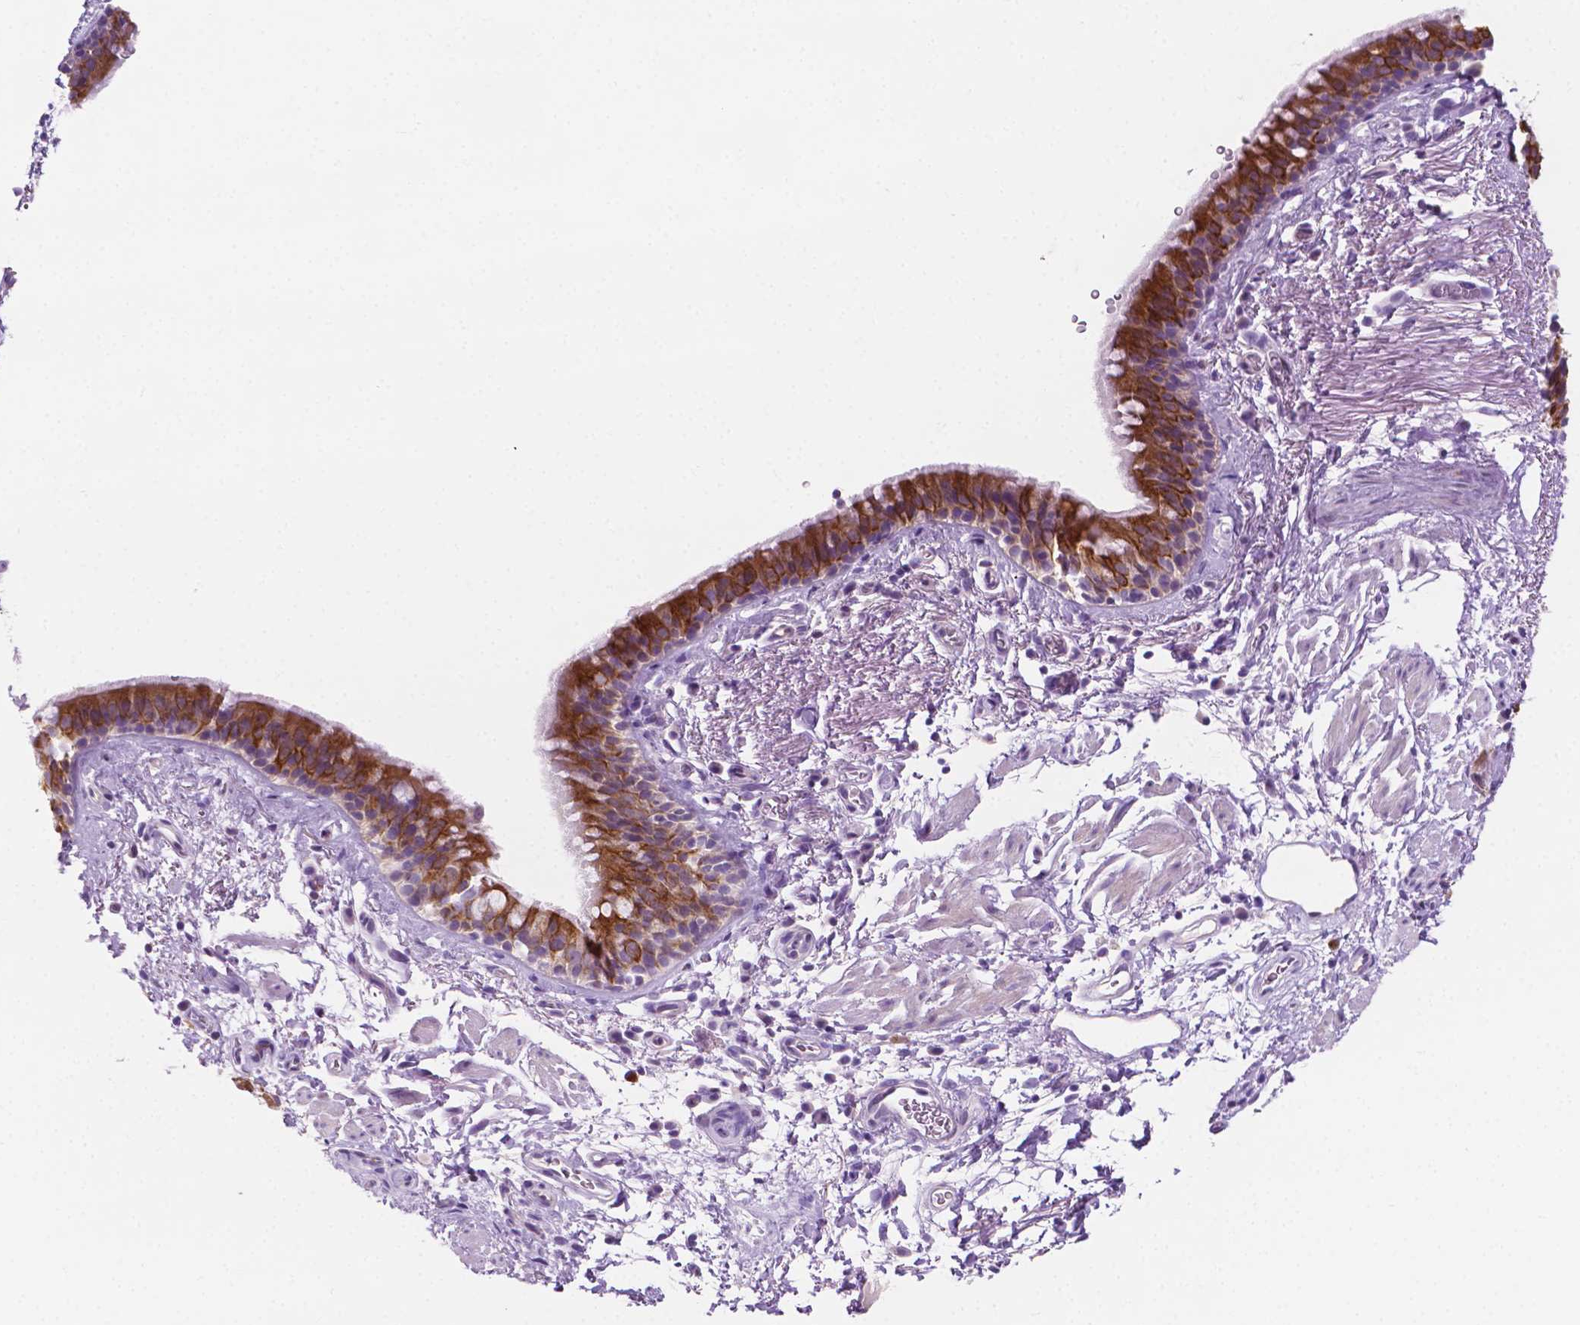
{"staining": {"intensity": "strong", "quantity": ">75%", "location": "cytoplasmic/membranous"}, "tissue": "bronchus", "cell_type": "Respiratory epithelial cells", "image_type": "normal", "snomed": [{"axis": "morphology", "description": "Normal tissue, NOS"}, {"axis": "topography", "description": "Cartilage tissue"}, {"axis": "topography", "description": "Bronchus"}], "caption": "Normal bronchus reveals strong cytoplasmic/membranous positivity in approximately >75% of respiratory epithelial cells.", "gene": "EPPK1", "patient": {"sex": "male", "age": 58}}